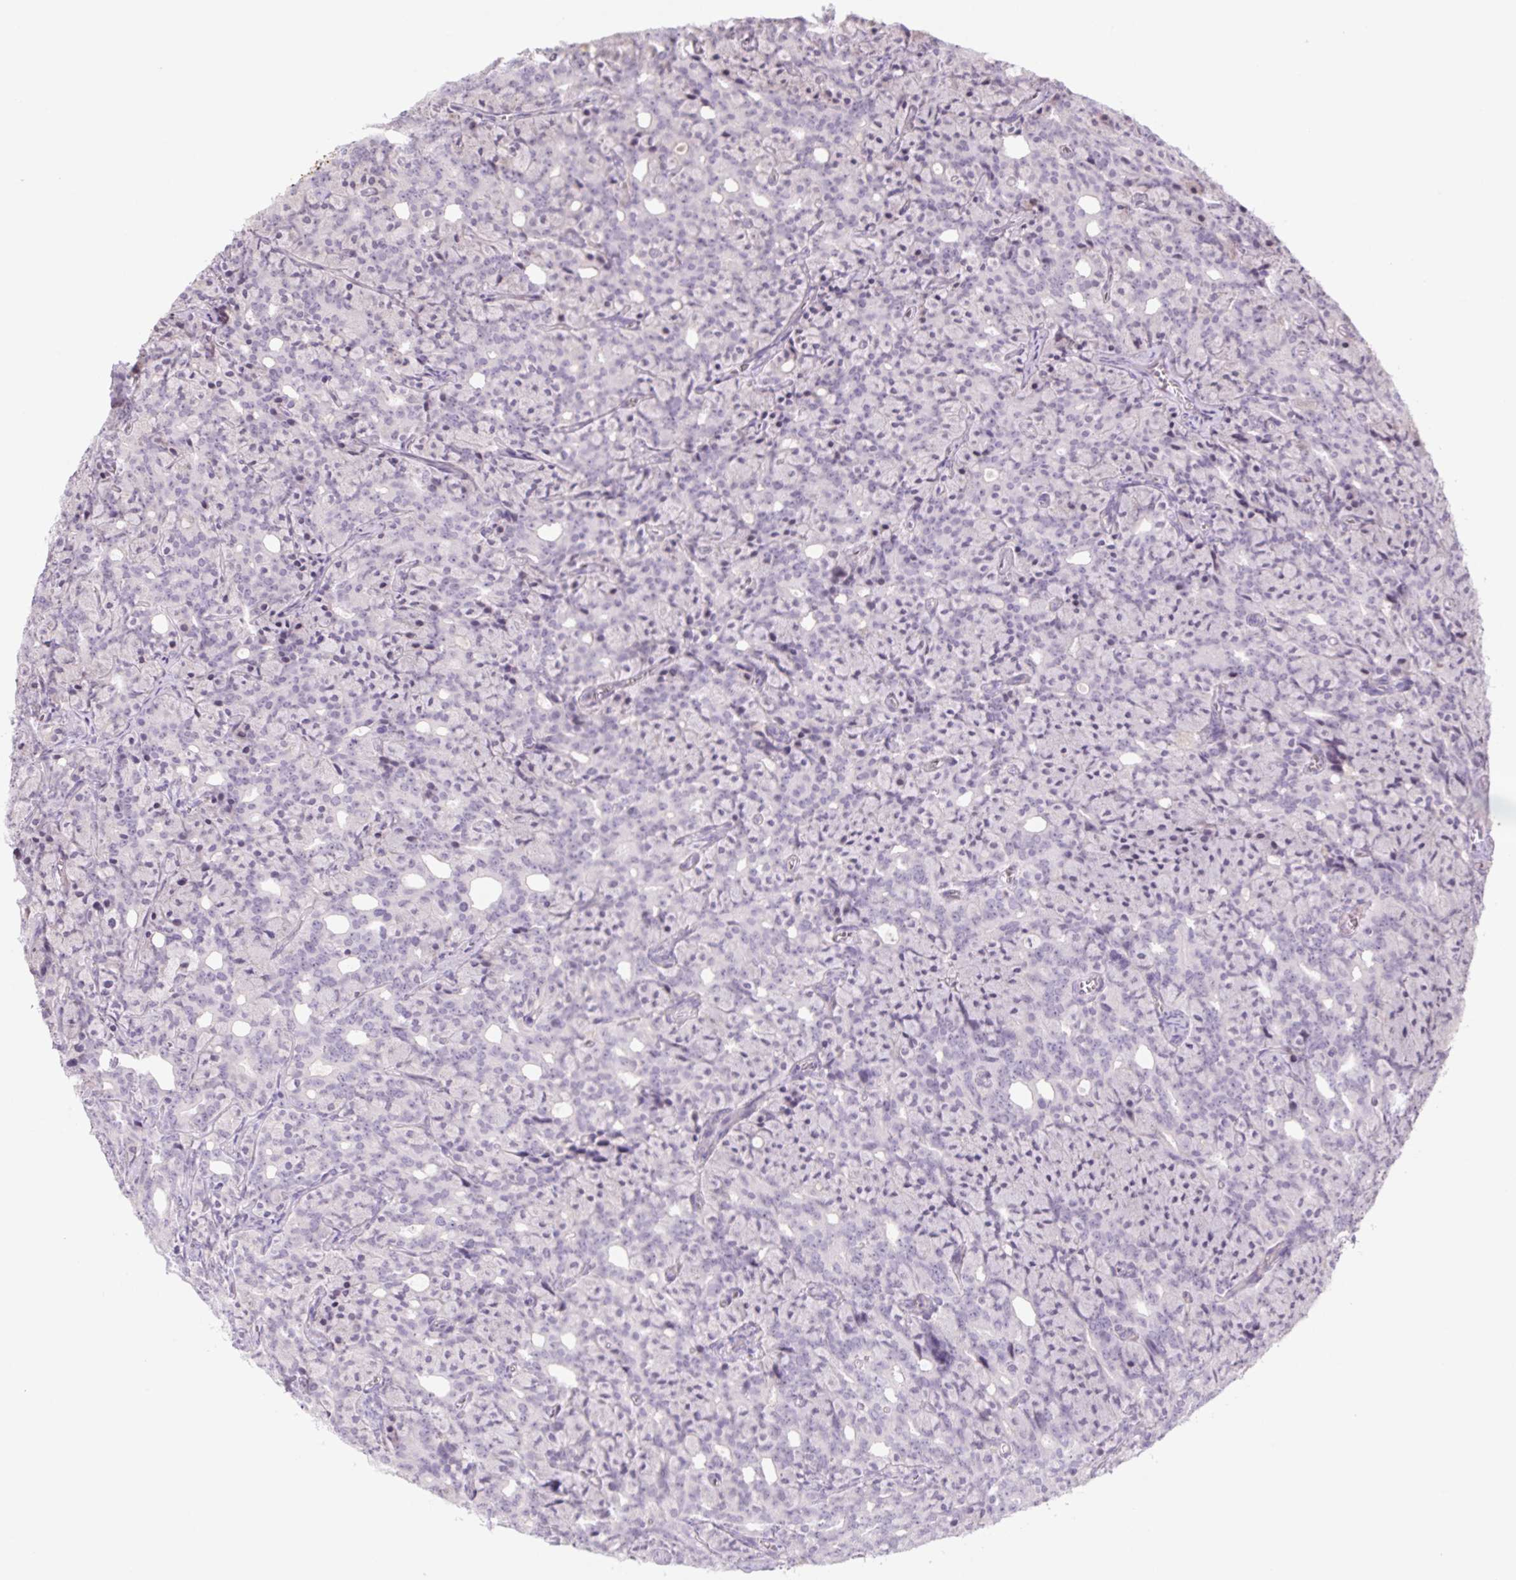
{"staining": {"intensity": "negative", "quantity": "none", "location": "none"}, "tissue": "prostate cancer", "cell_type": "Tumor cells", "image_type": "cancer", "snomed": [{"axis": "morphology", "description": "Adenocarcinoma, High grade"}, {"axis": "topography", "description": "Prostate"}], "caption": "Prostate cancer was stained to show a protein in brown. There is no significant positivity in tumor cells. (Stains: DAB immunohistochemistry (IHC) with hematoxylin counter stain, Microscopy: brightfield microscopy at high magnification).", "gene": "KRT1", "patient": {"sex": "male", "age": 84}}